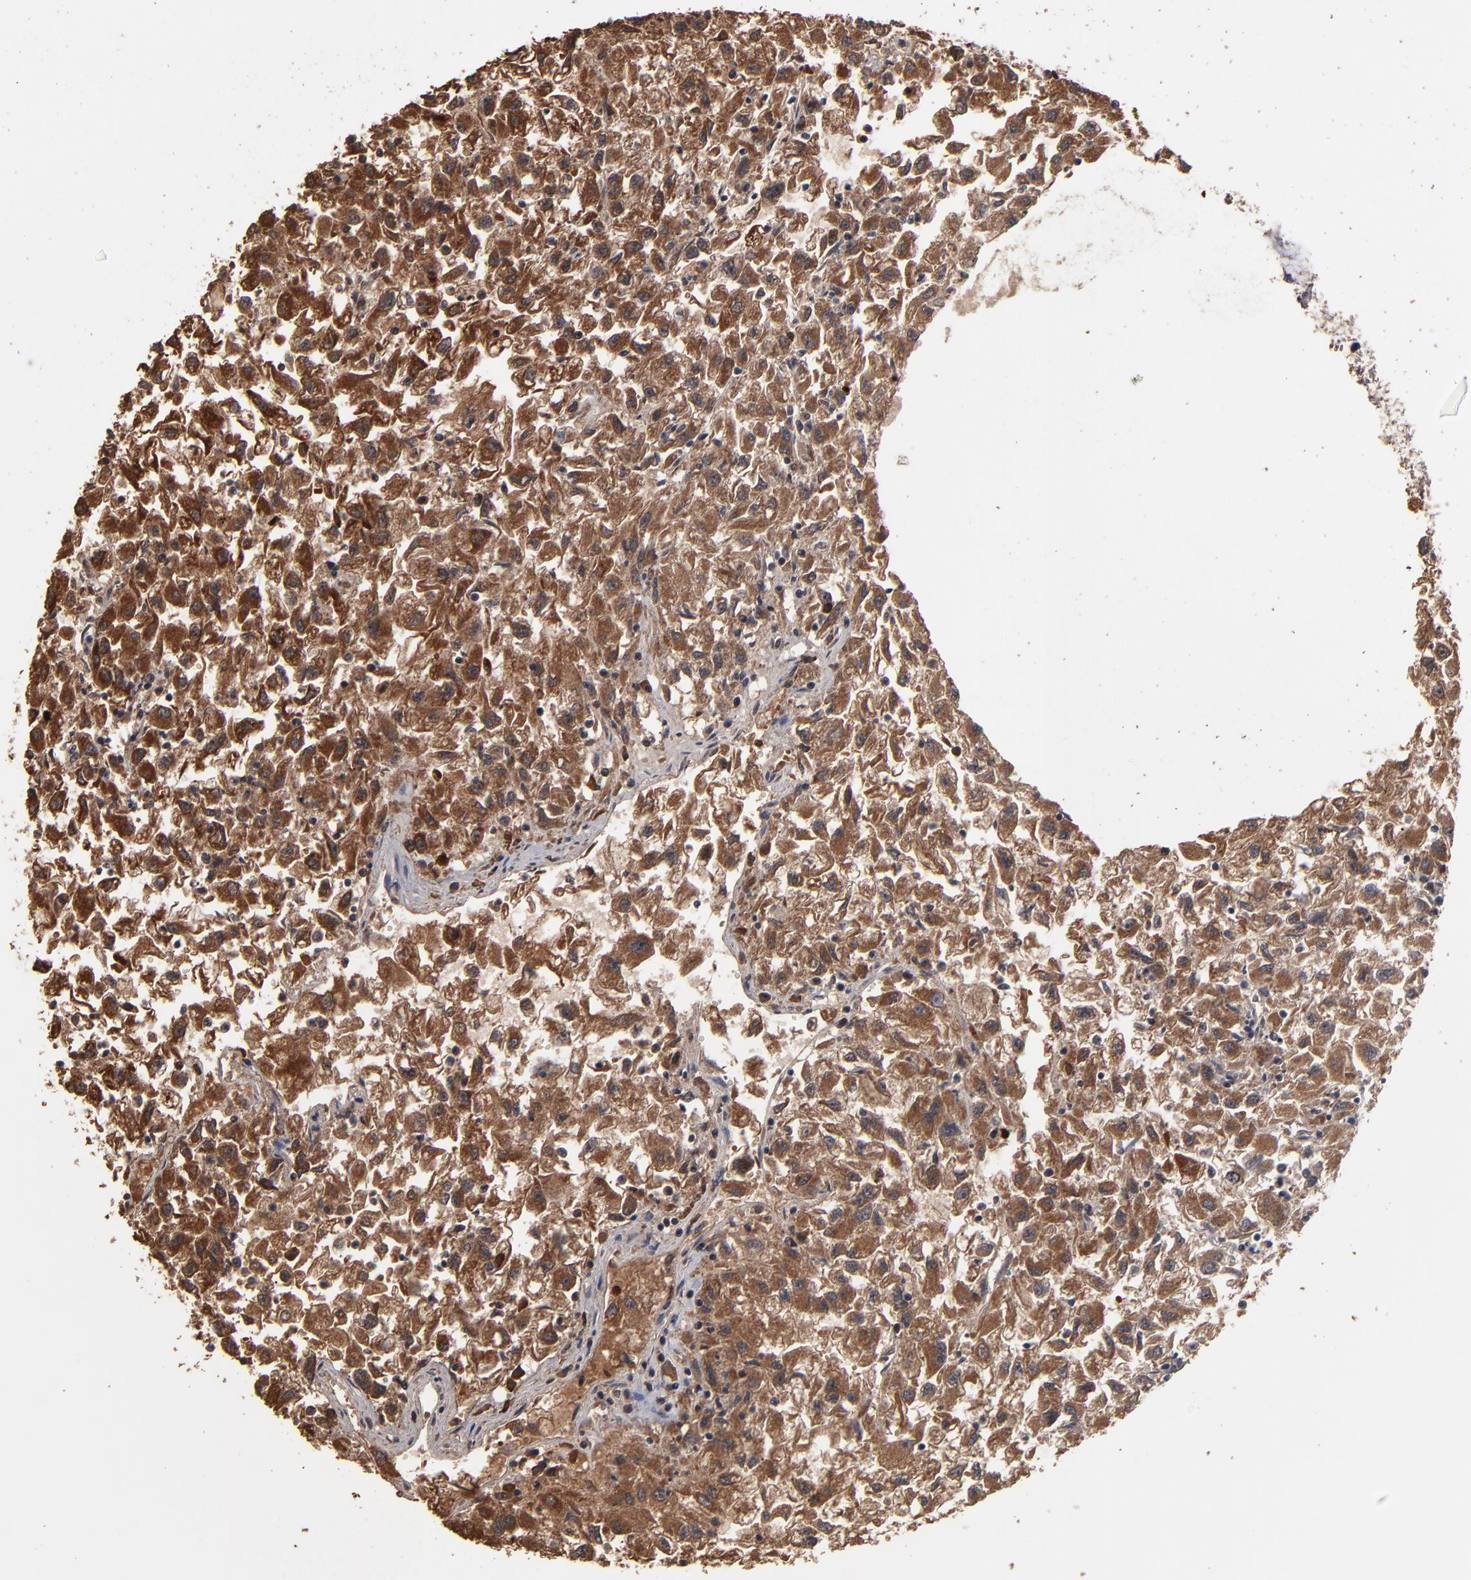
{"staining": {"intensity": "moderate", "quantity": ">75%", "location": "cytoplasmic/membranous,nuclear"}, "tissue": "renal cancer", "cell_type": "Tumor cells", "image_type": "cancer", "snomed": [{"axis": "morphology", "description": "Adenocarcinoma, NOS"}, {"axis": "topography", "description": "Kidney"}], "caption": "Adenocarcinoma (renal) stained with a brown dye displays moderate cytoplasmic/membranous and nuclear positive staining in about >75% of tumor cells.", "gene": "NXF2B", "patient": {"sex": "male", "age": 59}}